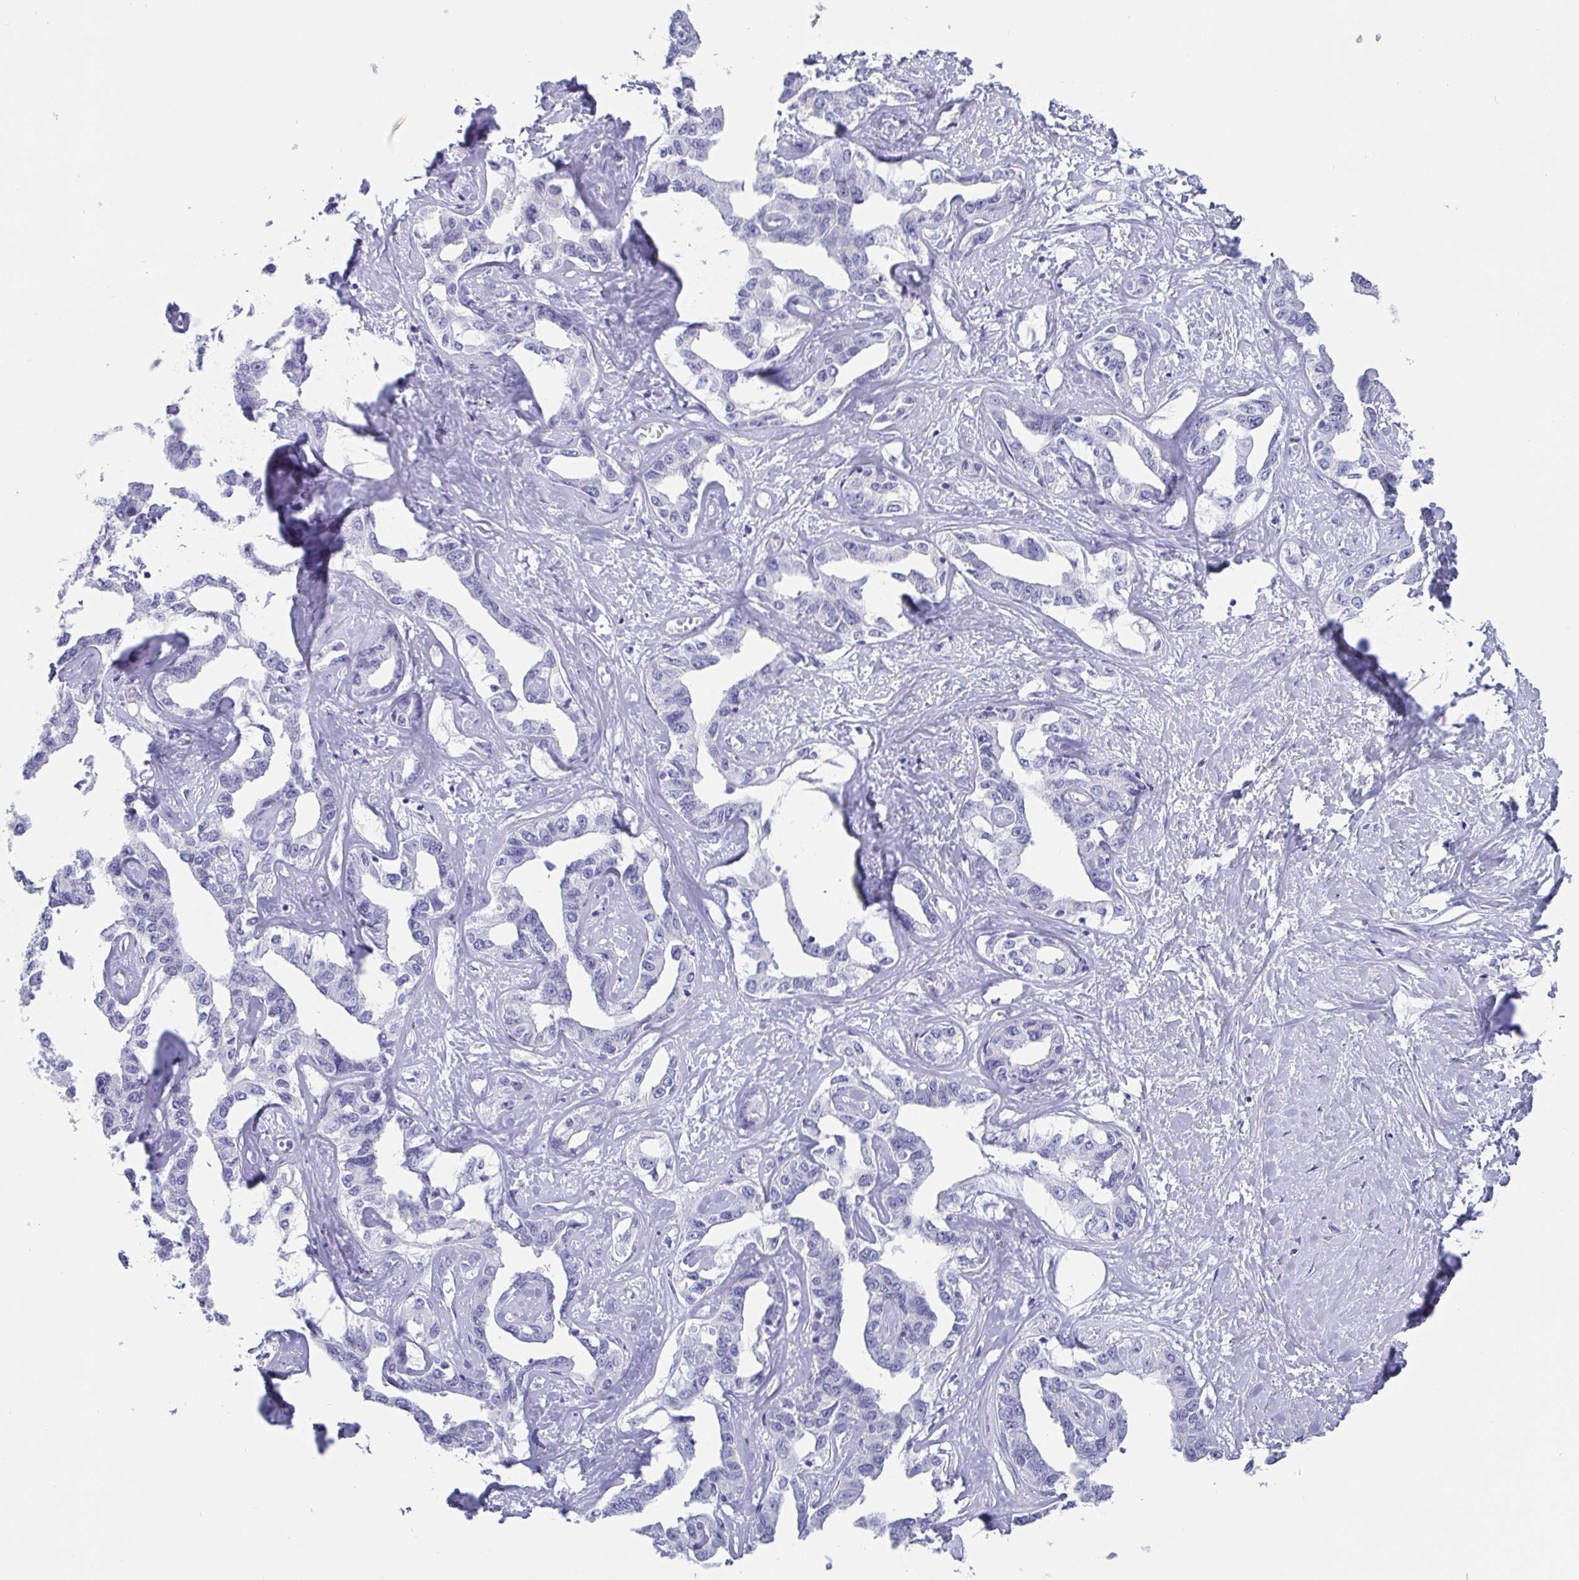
{"staining": {"intensity": "negative", "quantity": "none", "location": "none"}, "tissue": "liver cancer", "cell_type": "Tumor cells", "image_type": "cancer", "snomed": [{"axis": "morphology", "description": "Cholangiocarcinoma"}, {"axis": "topography", "description": "Liver"}], "caption": "This is an immunohistochemistry (IHC) photomicrograph of human liver cancer. There is no positivity in tumor cells.", "gene": "SCGN", "patient": {"sex": "male", "age": 59}}